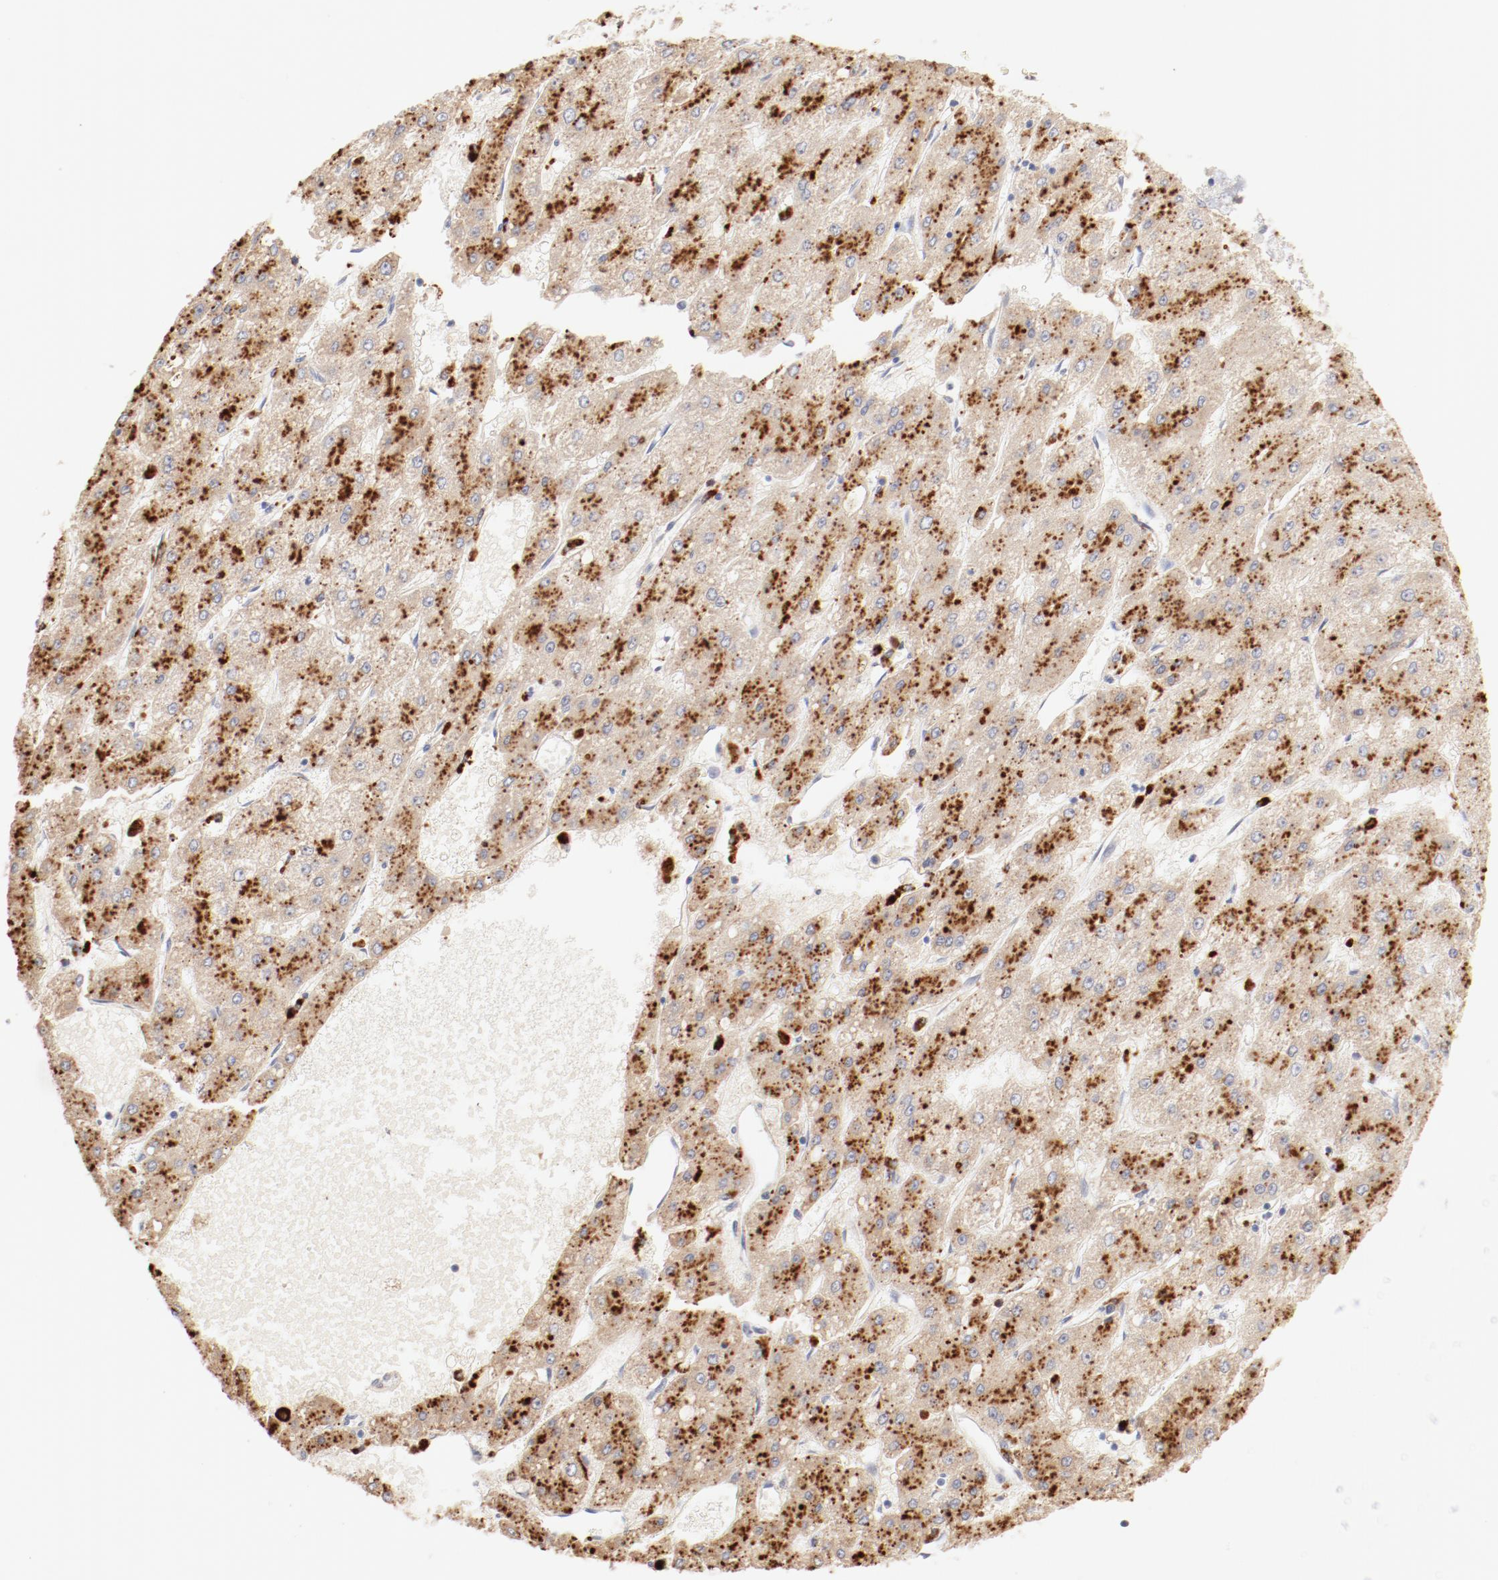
{"staining": {"intensity": "moderate", "quantity": ">75%", "location": "cytoplasmic/membranous"}, "tissue": "liver cancer", "cell_type": "Tumor cells", "image_type": "cancer", "snomed": [{"axis": "morphology", "description": "Carcinoma, Hepatocellular, NOS"}, {"axis": "topography", "description": "Liver"}], "caption": "Tumor cells exhibit medium levels of moderate cytoplasmic/membranous expression in approximately >75% of cells in hepatocellular carcinoma (liver).", "gene": "CTSH", "patient": {"sex": "female", "age": 52}}